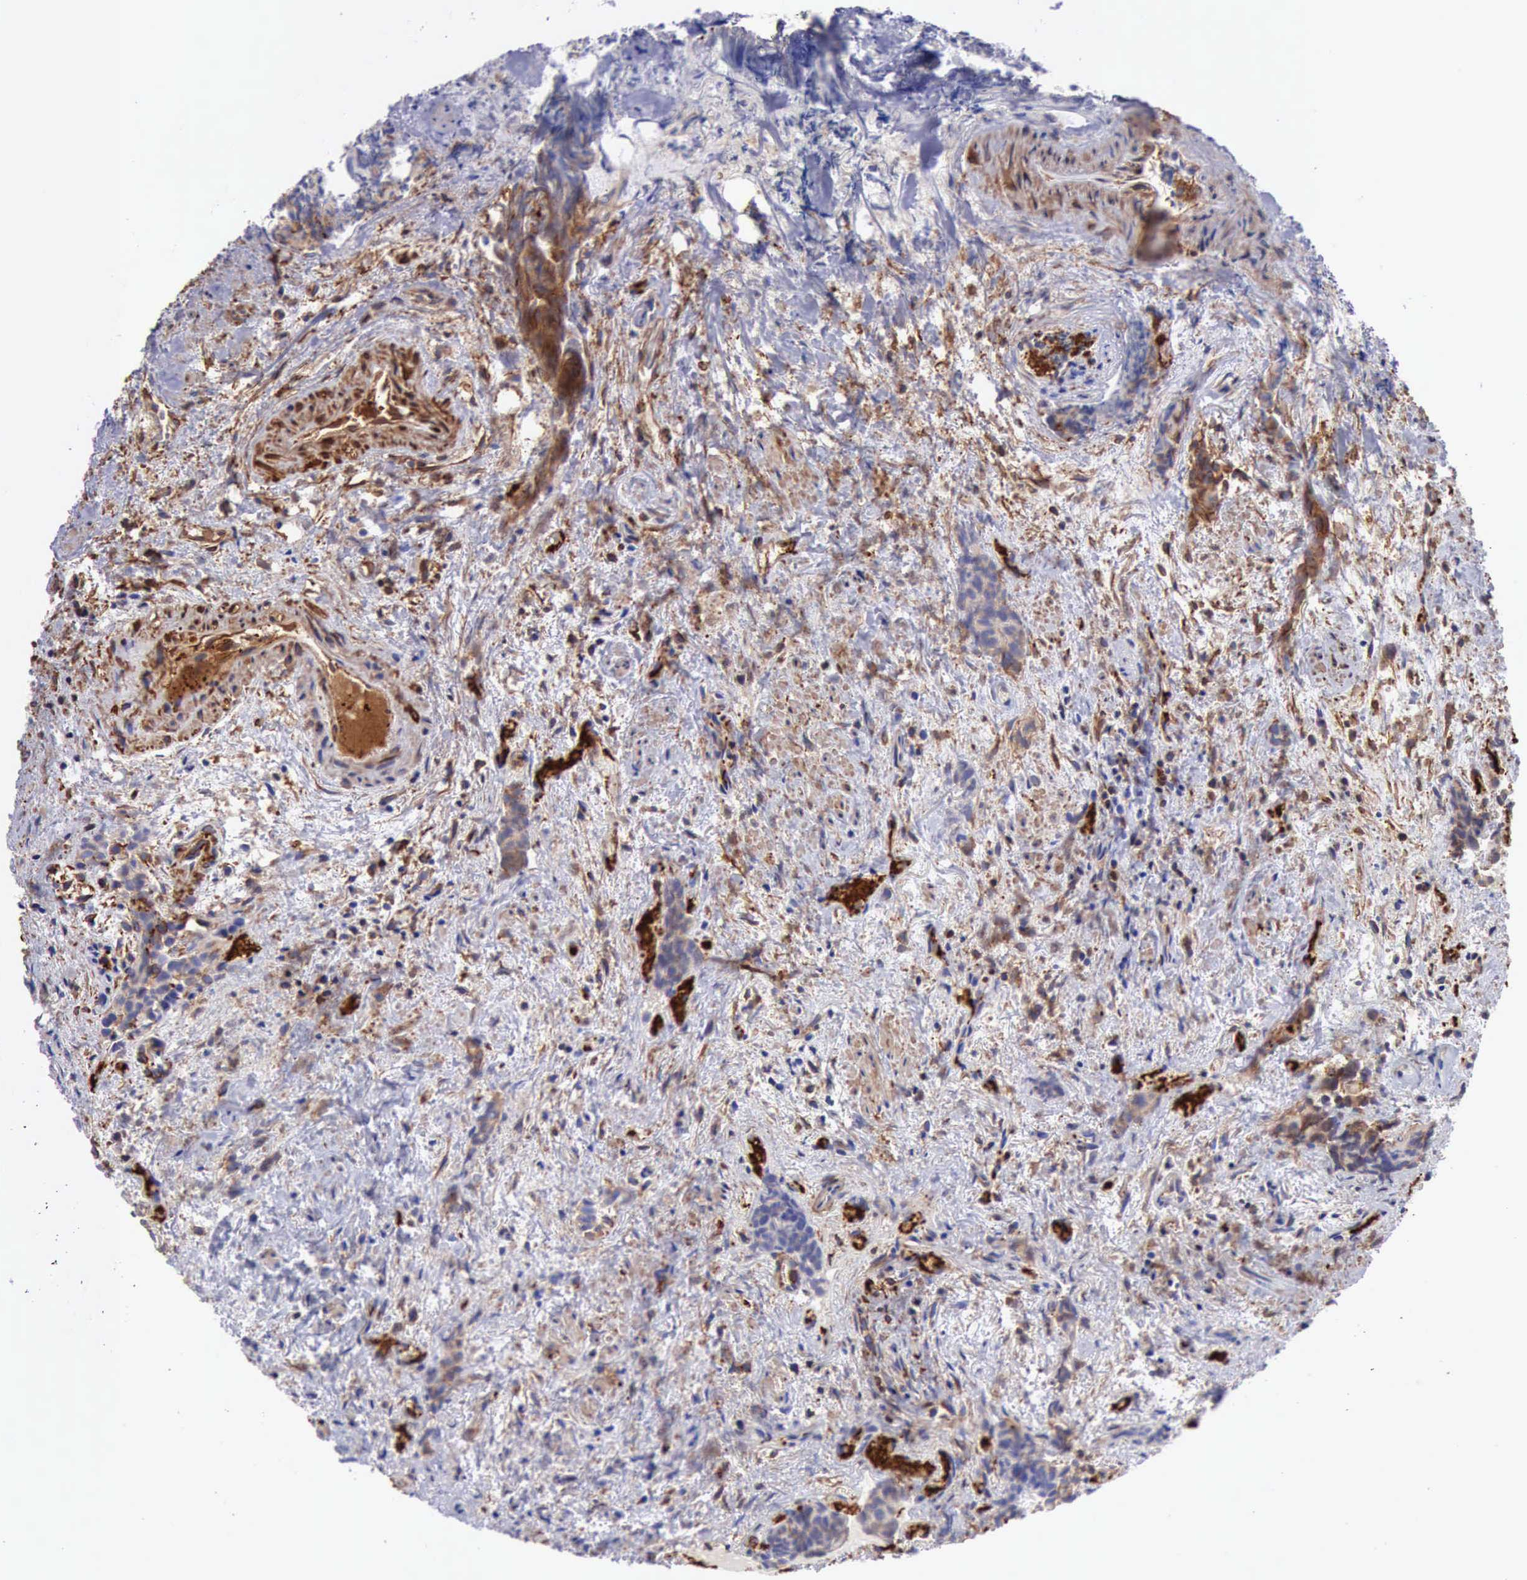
{"staining": {"intensity": "weak", "quantity": ">75%", "location": "cytoplasmic/membranous"}, "tissue": "urothelial cancer", "cell_type": "Tumor cells", "image_type": "cancer", "snomed": [{"axis": "morphology", "description": "Urothelial carcinoma, High grade"}, {"axis": "topography", "description": "Urinary bladder"}], "caption": "Immunohistochemical staining of human urothelial cancer reveals weak cytoplasmic/membranous protein positivity in about >75% of tumor cells. (DAB (3,3'-diaminobenzidine) = brown stain, brightfield microscopy at high magnification).", "gene": "FLNA", "patient": {"sex": "female", "age": 78}}